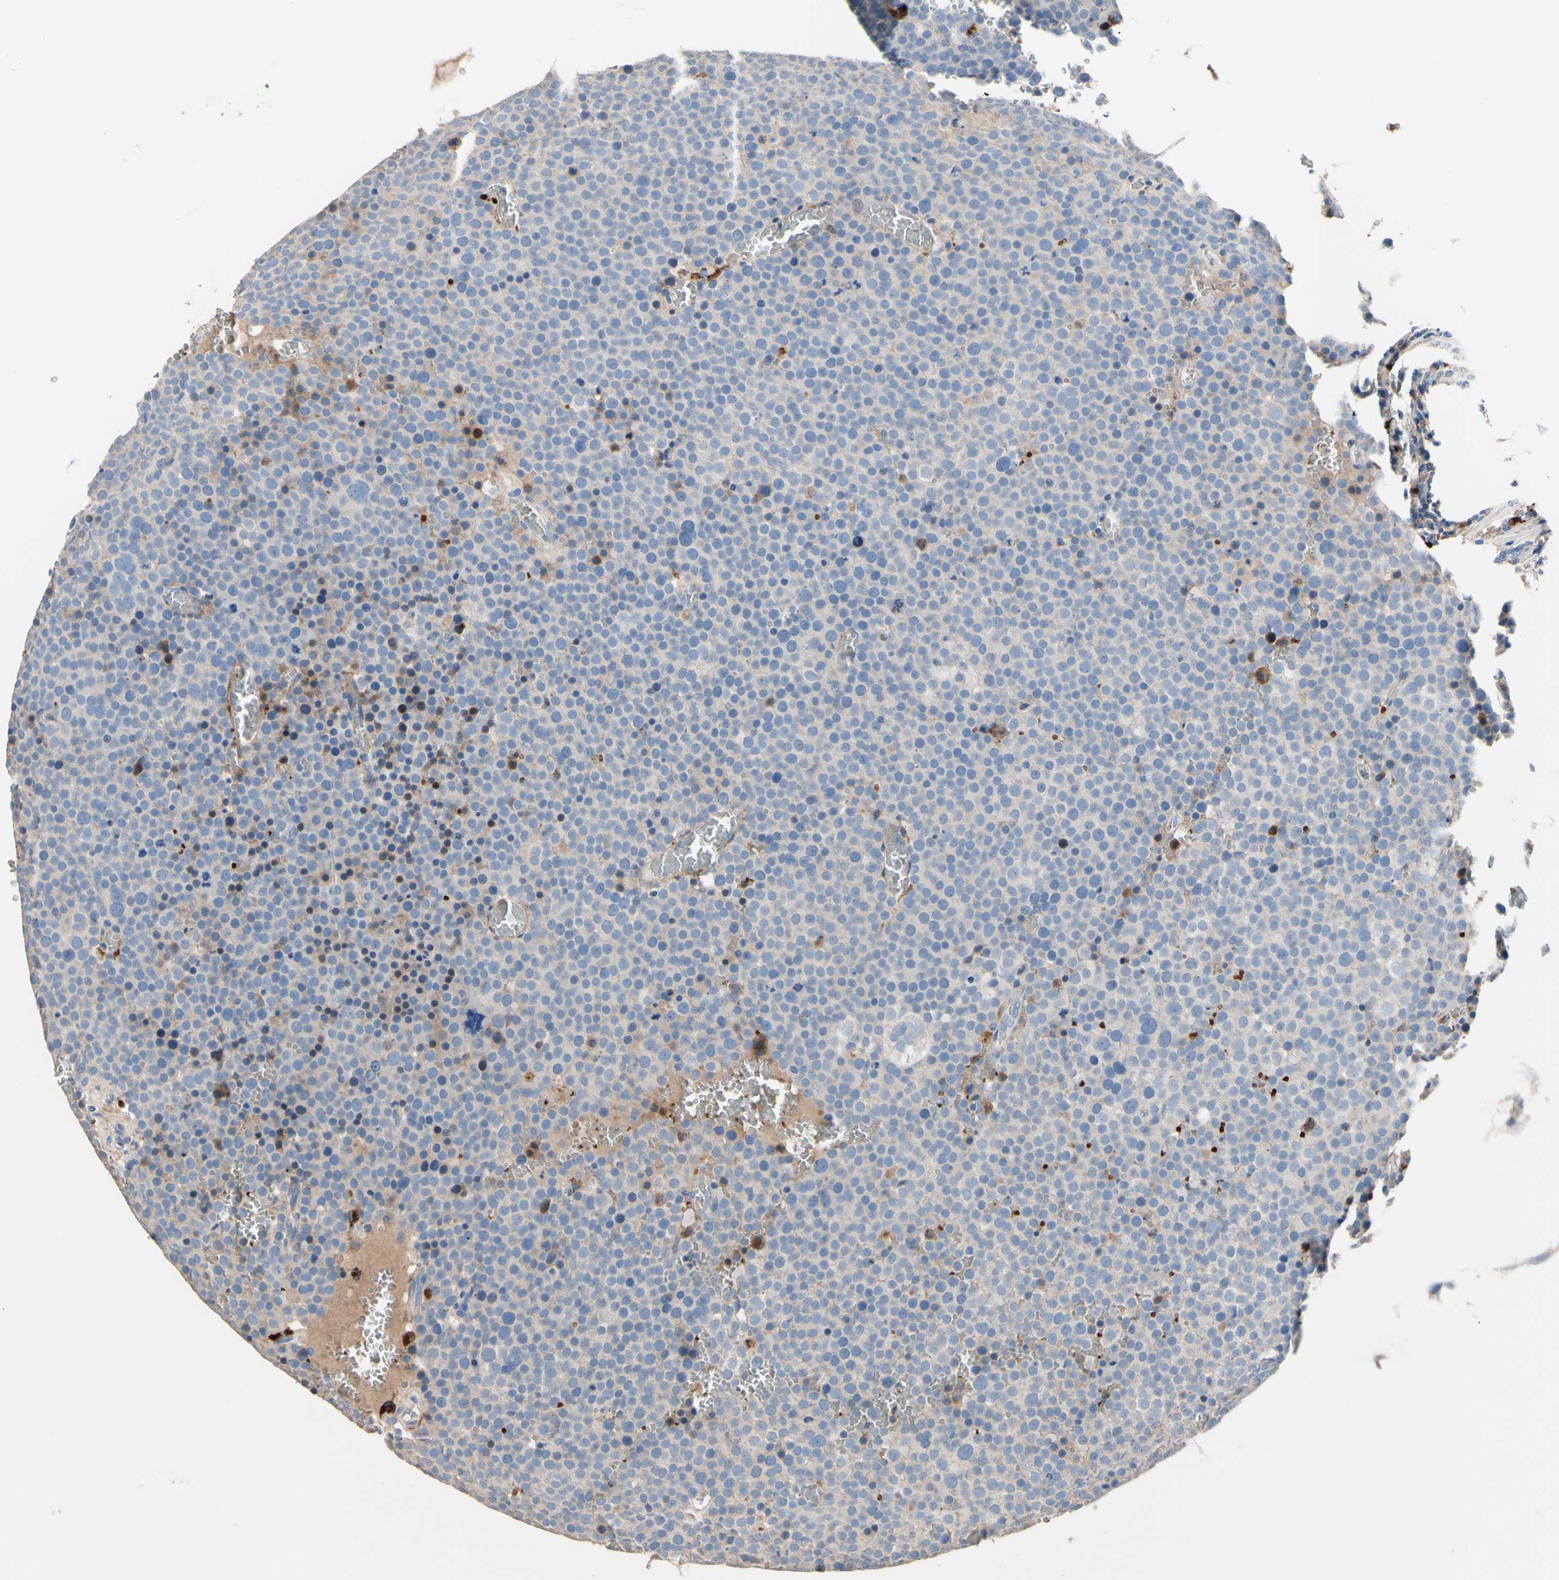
{"staining": {"intensity": "weak", "quantity": ">75%", "location": "cytoplasmic/membranous"}, "tissue": "testis cancer", "cell_type": "Tumor cells", "image_type": "cancer", "snomed": [{"axis": "morphology", "description": "Seminoma, NOS"}, {"axis": "topography", "description": "Testis"}], "caption": "Tumor cells demonstrate low levels of weak cytoplasmic/membranous positivity in about >75% of cells in human seminoma (testis).", "gene": "CDON", "patient": {"sex": "male", "age": 71}}